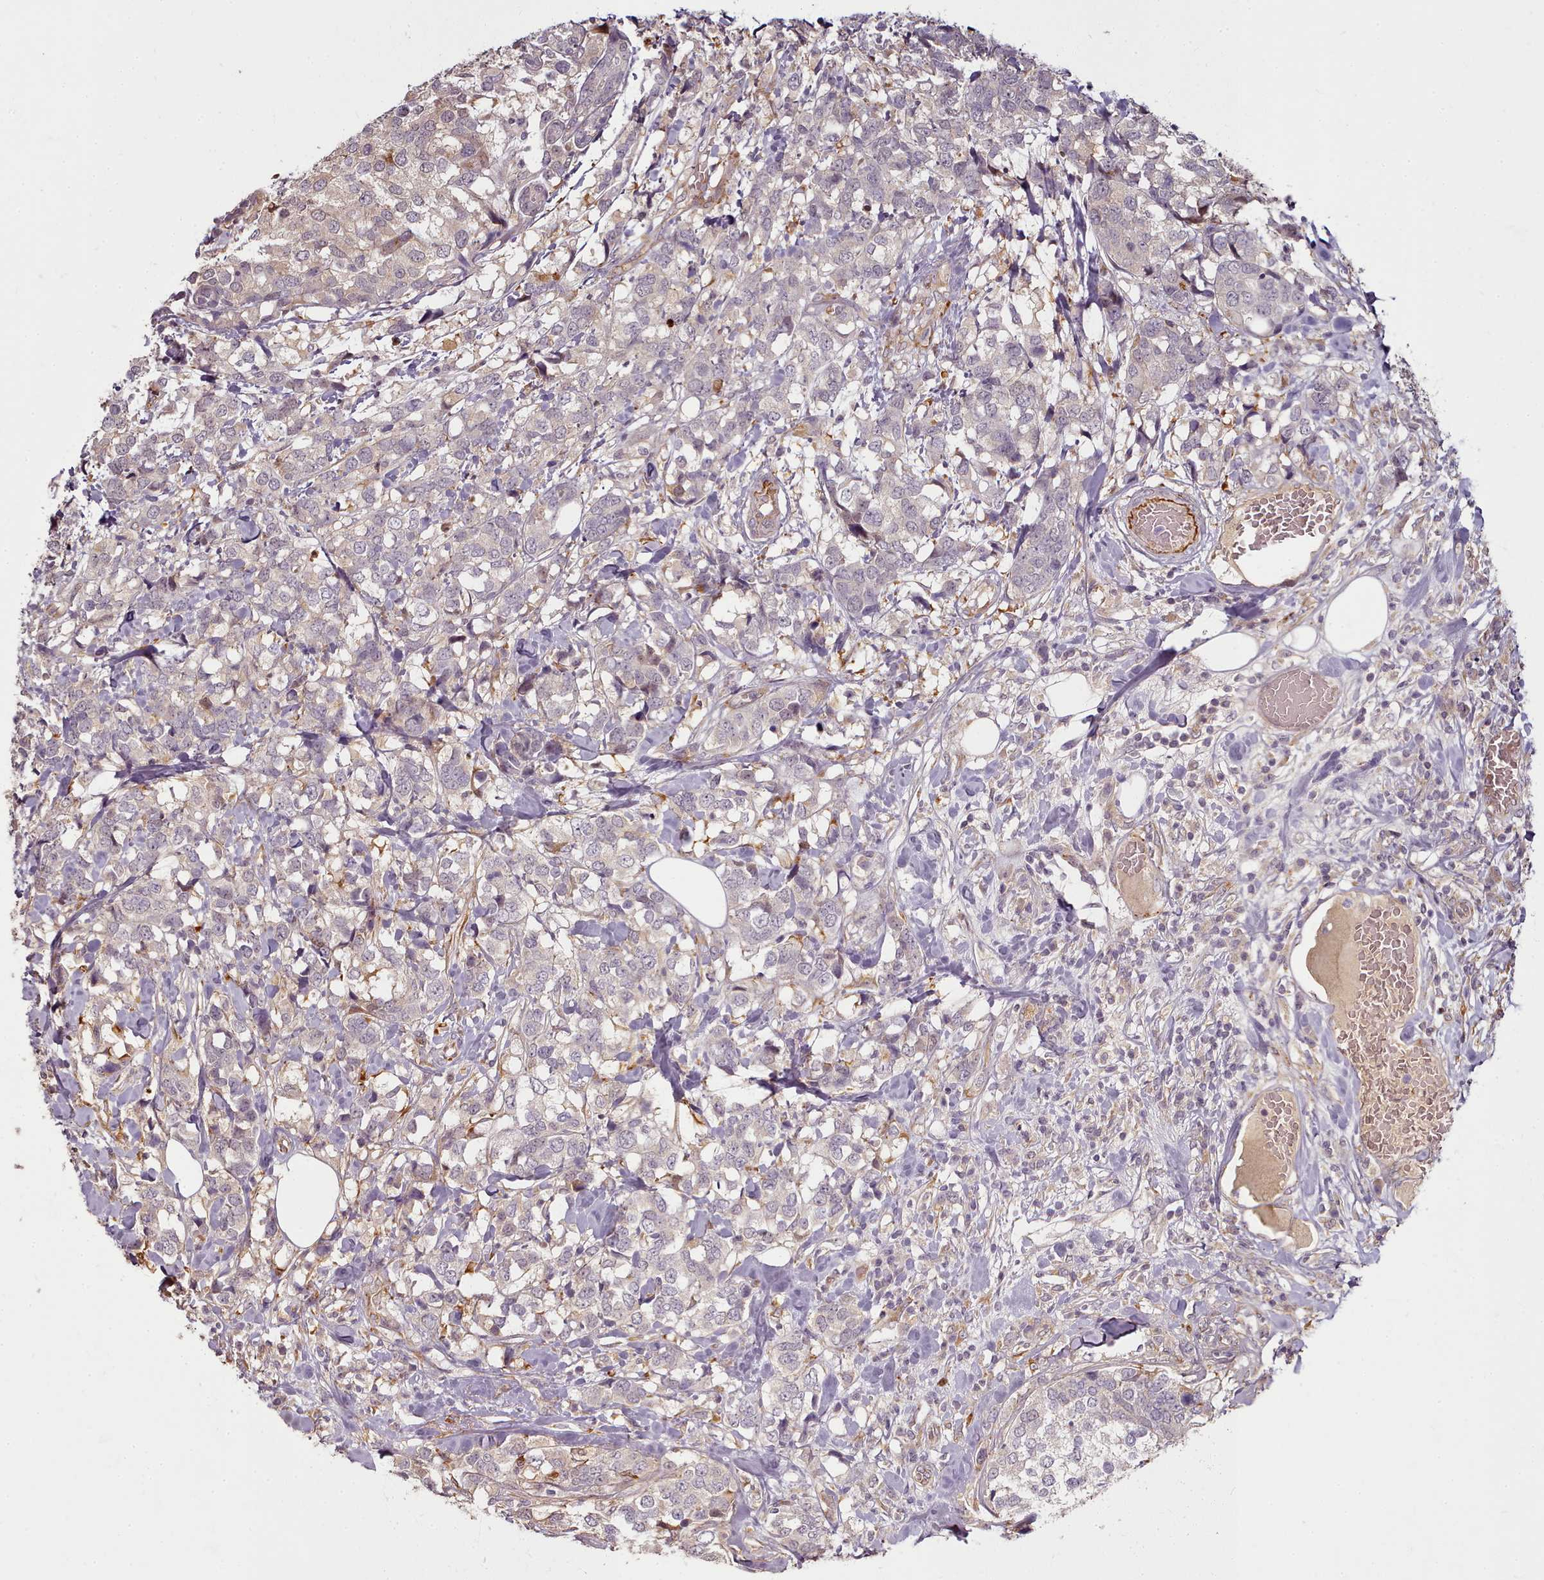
{"staining": {"intensity": "weak", "quantity": "<25%", "location": "cytoplasmic/membranous,nuclear"}, "tissue": "breast cancer", "cell_type": "Tumor cells", "image_type": "cancer", "snomed": [{"axis": "morphology", "description": "Lobular carcinoma"}, {"axis": "topography", "description": "Breast"}], "caption": "Immunohistochemistry image of breast lobular carcinoma stained for a protein (brown), which demonstrates no expression in tumor cells. The staining is performed using DAB brown chromogen with nuclei counter-stained in using hematoxylin.", "gene": "C1QTNF5", "patient": {"sex": "female", "age": 59}}